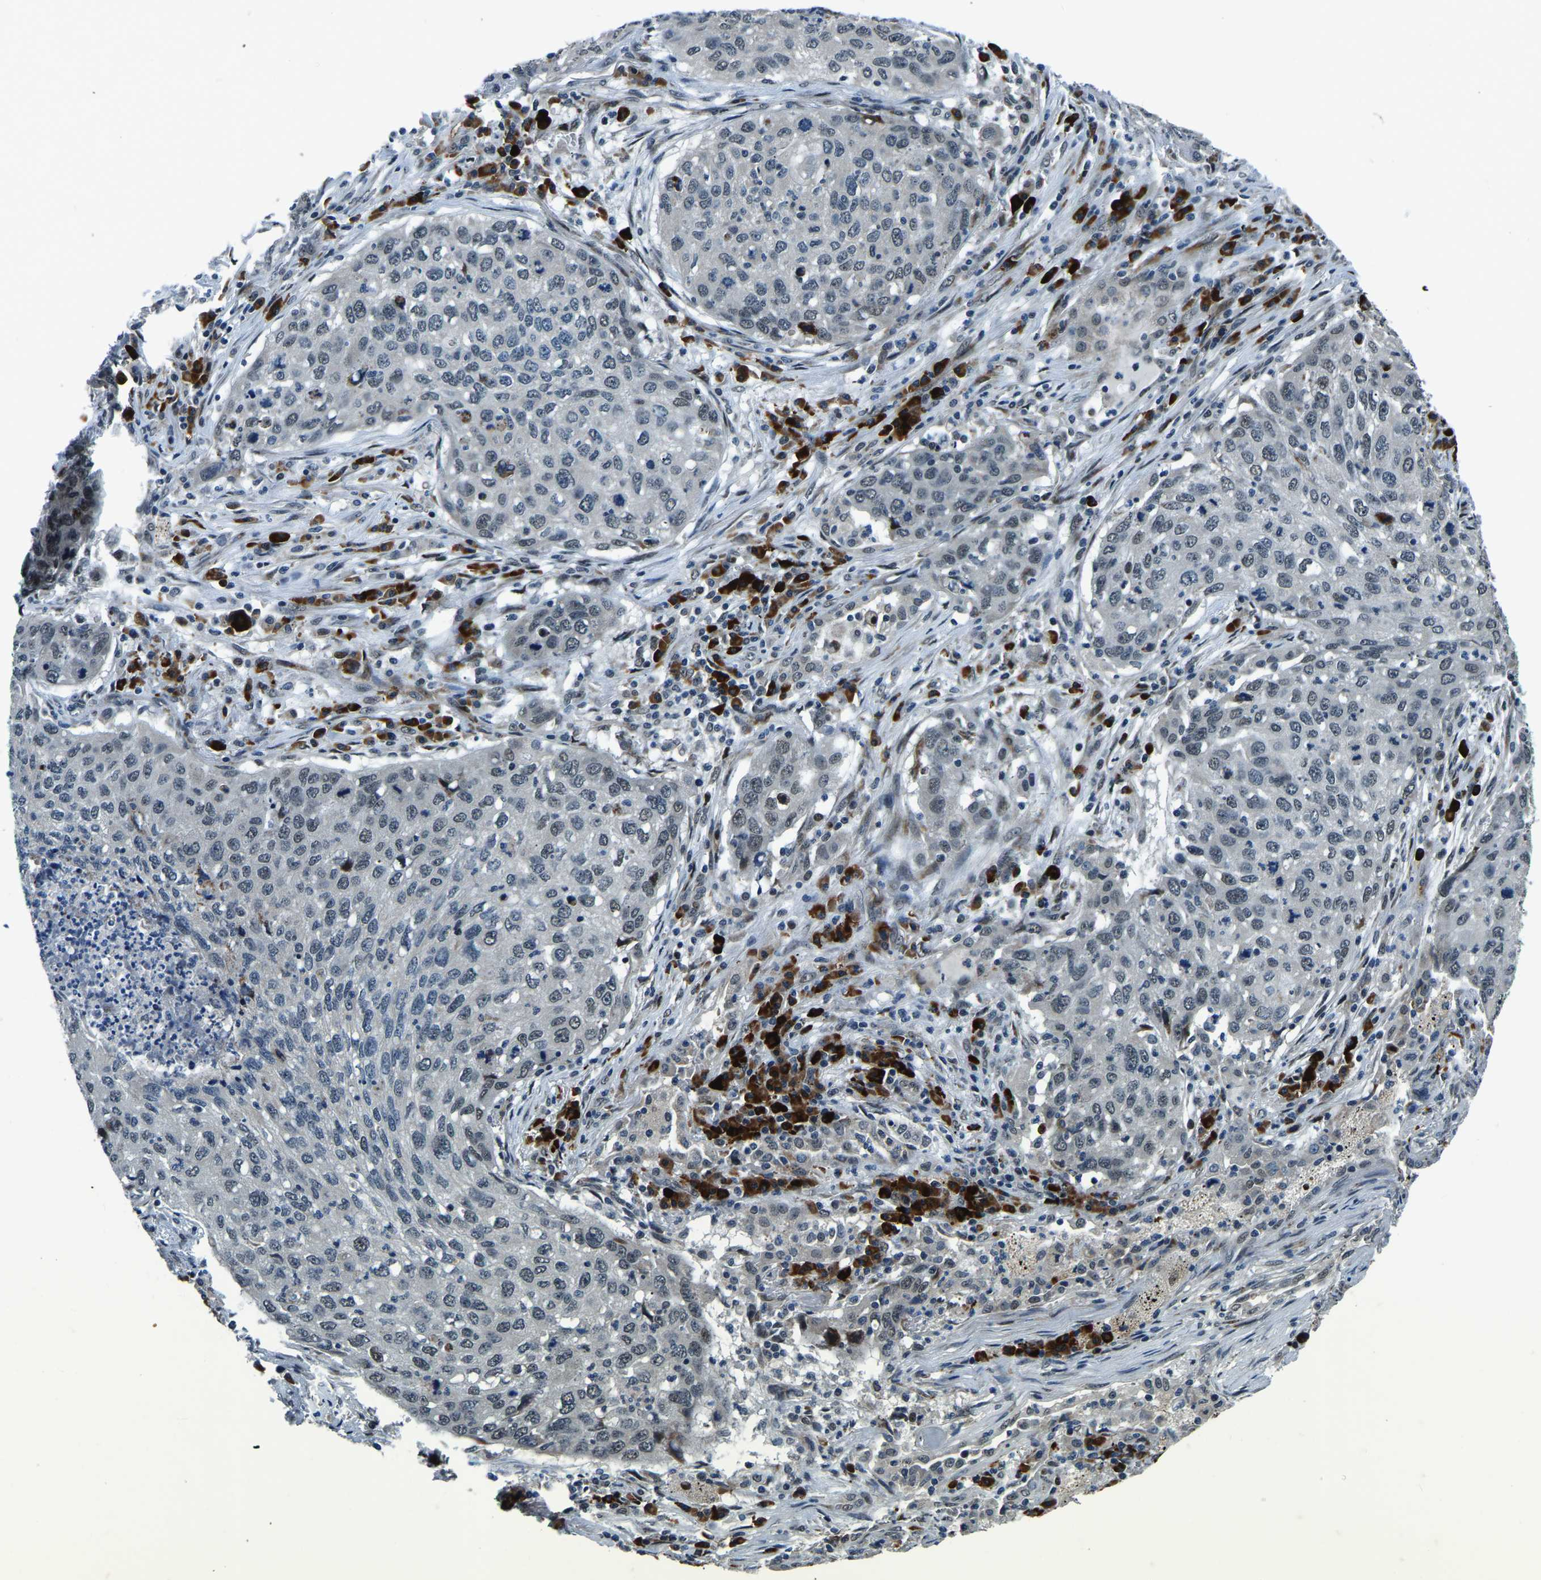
{"staining": {"intensity": "weak", "quantity": "<25%", "location": "nuclear"}, "tissue": "lung cancer", "cell_type": "Tumor cells", "image_type": "cancer", "snomed": [{"axis": "morphology", "description": "Squamous cell carcinoma, NOS"}, {"axis": "topography", "description": "Lung"}], "caption": "High power microscopy micrograph of an immunohistochemistry micrograph of lung cancer (squamous cell carcinoma), revealing no significant positivity in tumor cells.", "gene": "ING2", "patient": {"sex": "female", "age": 63}}